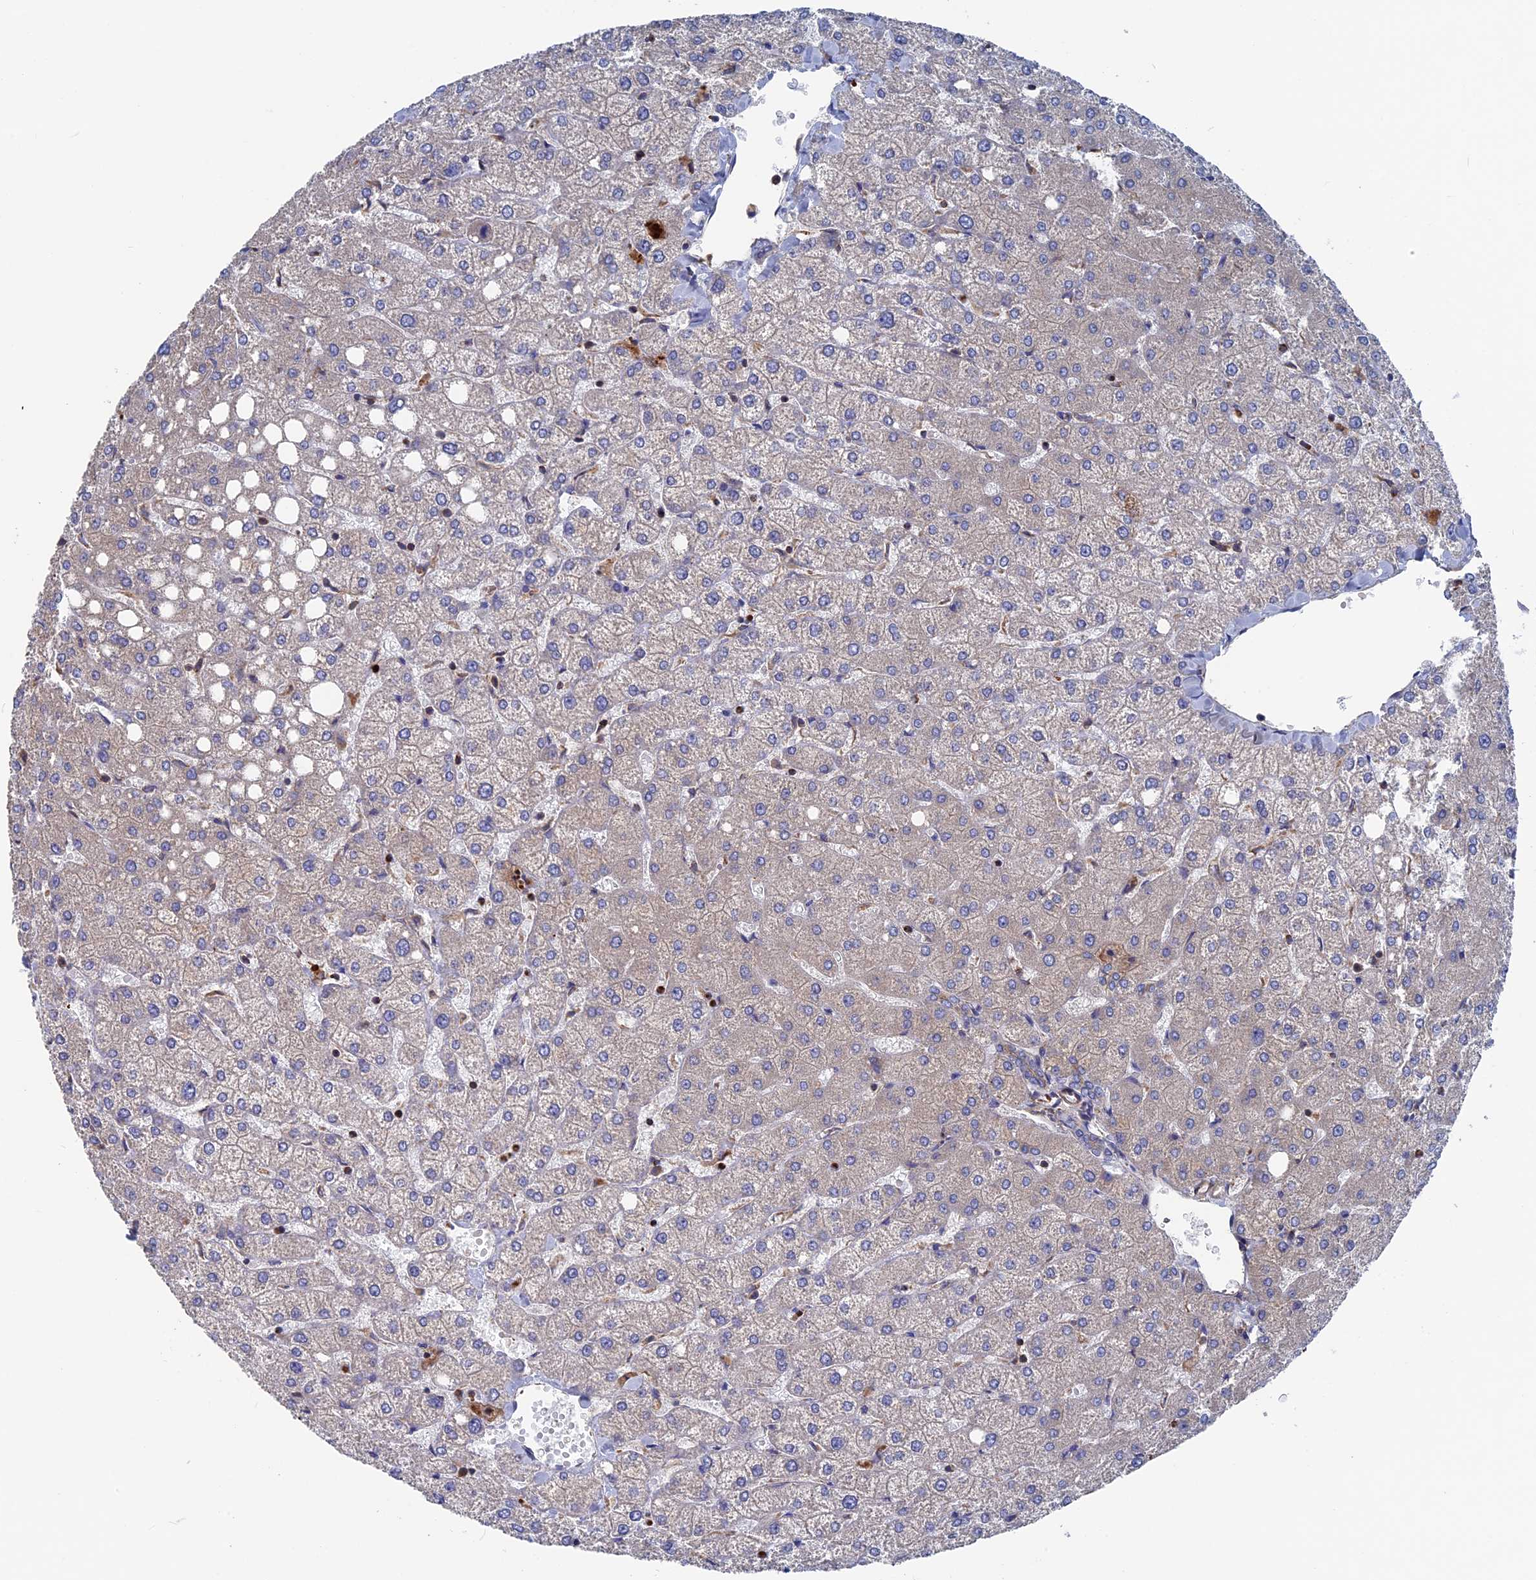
{"staining": {"intensity": "negative", "quantity": "none", "location": "none"}, "tissue": "liver", "cell_type": "Cholangiocytes", "image_type": "normal", "snomed": [{"axis": "morphology", "description": "Normal tissue, NOS"}, {"axis": "topography", "description": "Liver"}], "caption": "High power microscopy histopathology image of an immunohistochemistry micrograph of normal liver, revealing no significant expression in cholangiocytes.", "gene": "DNAJC3", "patient": {"sex": "female", "age": 54}}